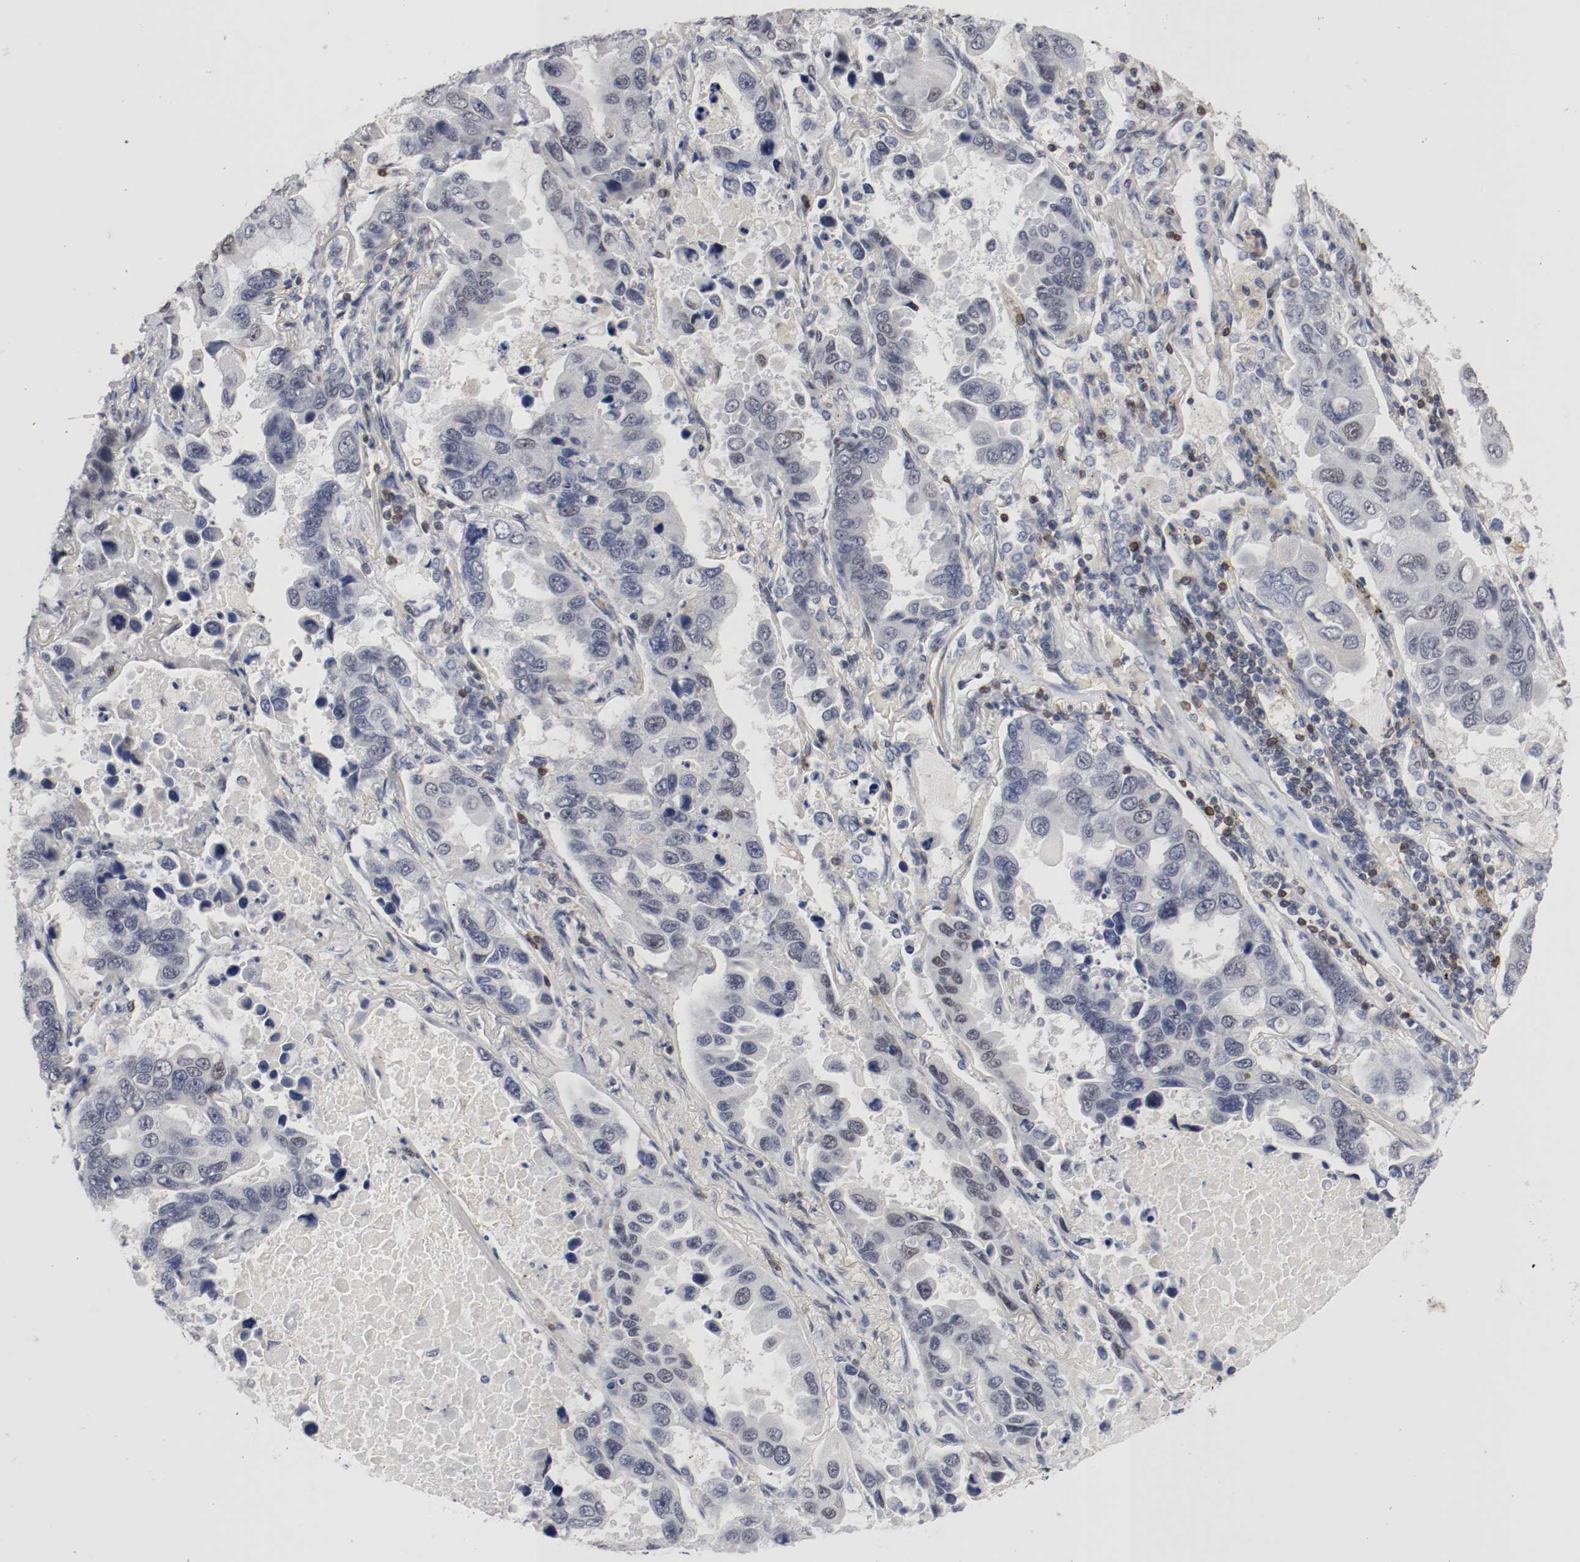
{"staining": {"intensity": "negative", "quantity": "none", "location": "none"}, "tissue": "lung cancer", "cell_type": "Tumor cells", "image_type": "cancer", "snomed": [{"axis": "morphology", "description": "Adenocarcinoma, NOS"}, {"axis": "topography", "description": "Lung"}], "caption": "Protein analysis of lung cancer displays no significant positivity in tumor cells.", "gene": "JUND", "patient": {"sex": "male", "age": 64}}